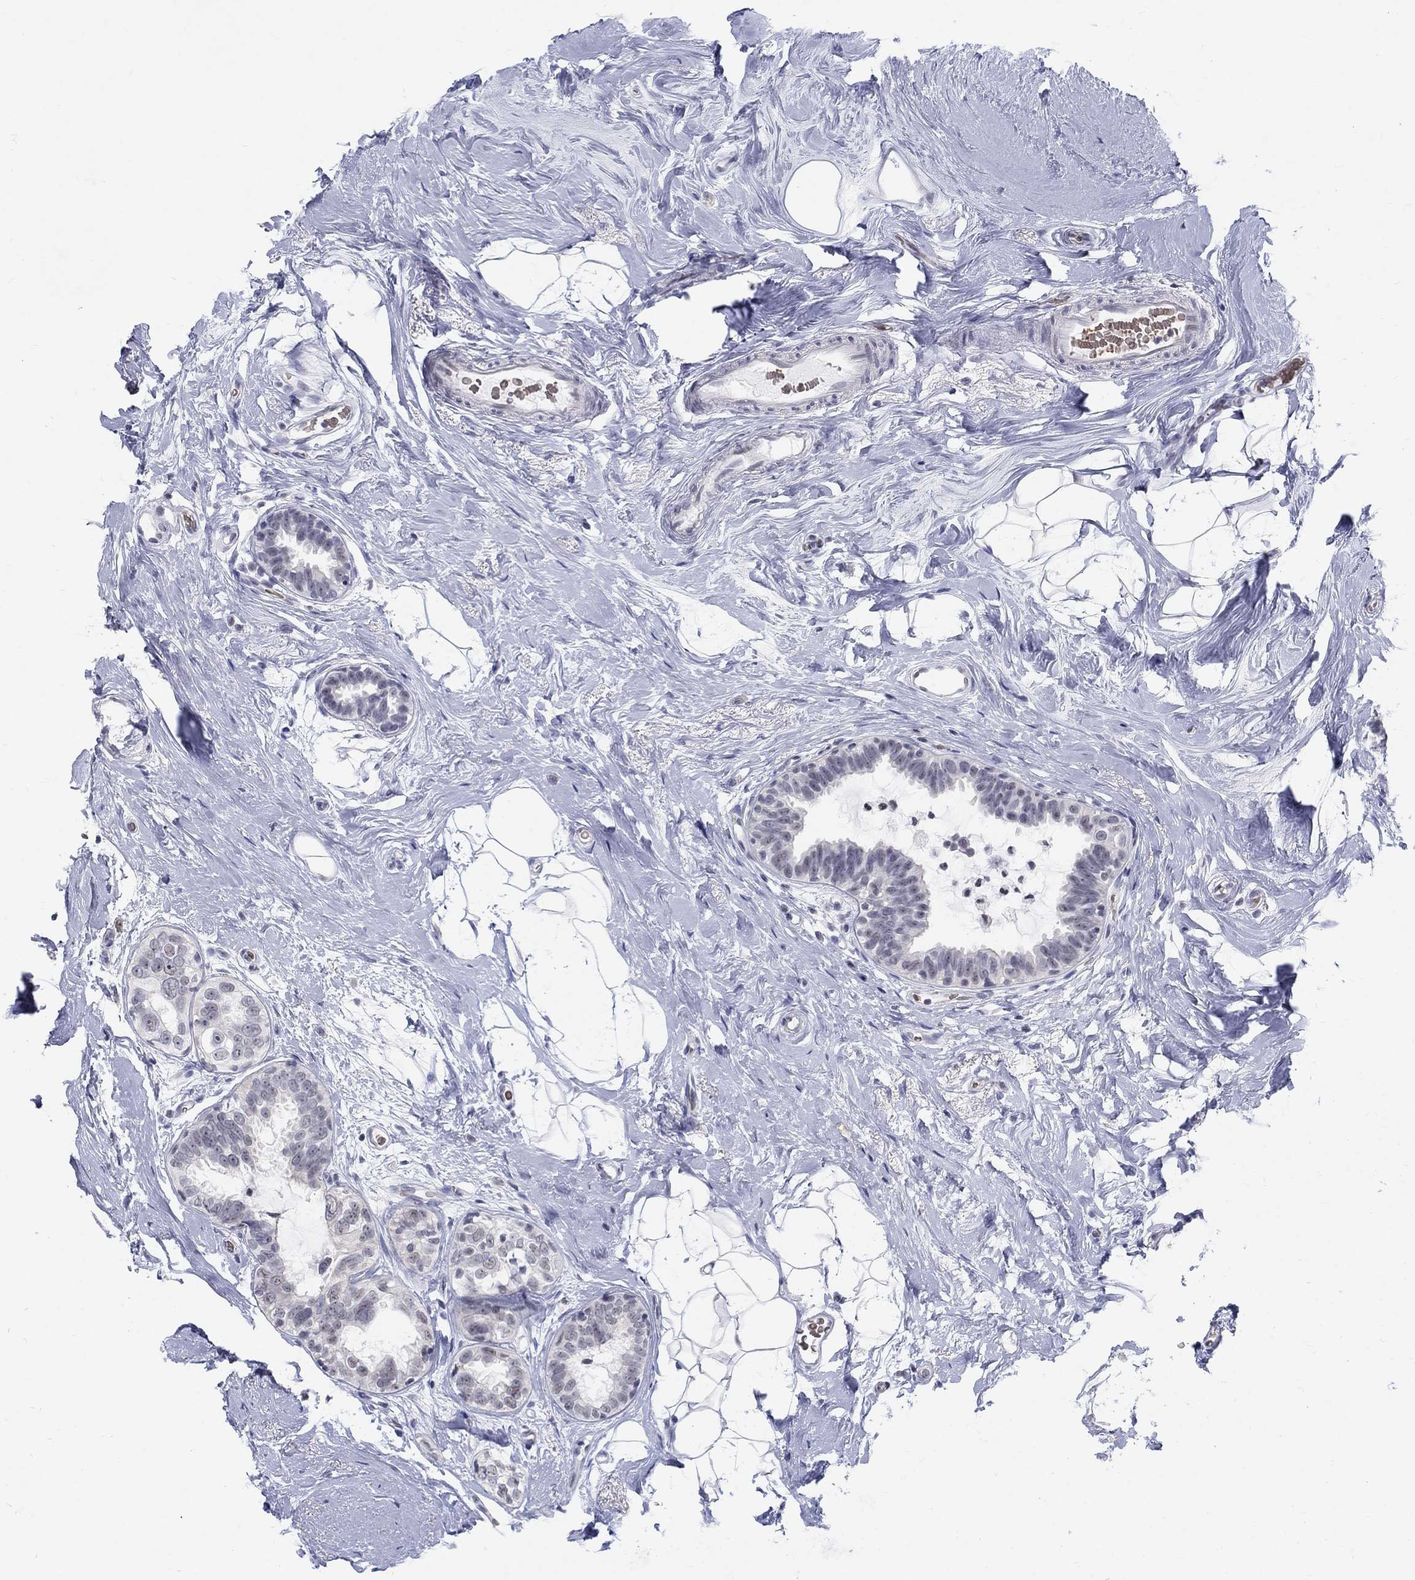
{"staining": {"intensity": "negative", "quantity": "none", "location": "none"}, "tissue": "breast cancer", "cell_type": "Tumor cells", "image_type": "cancer", "snomed": [{"axis": "morphology", "description": "Duct carcinoma"}, {"axis": "topography", "description": "Breast"}], "caption": "The IHC micrograph has no significant positivity in tumor cells of breast cancer (invasive ductal carcinoma) tissue. Nuclei are stained in blue.", "gene": "DMTN", "patient": {"sex": "female", "age": 55}}